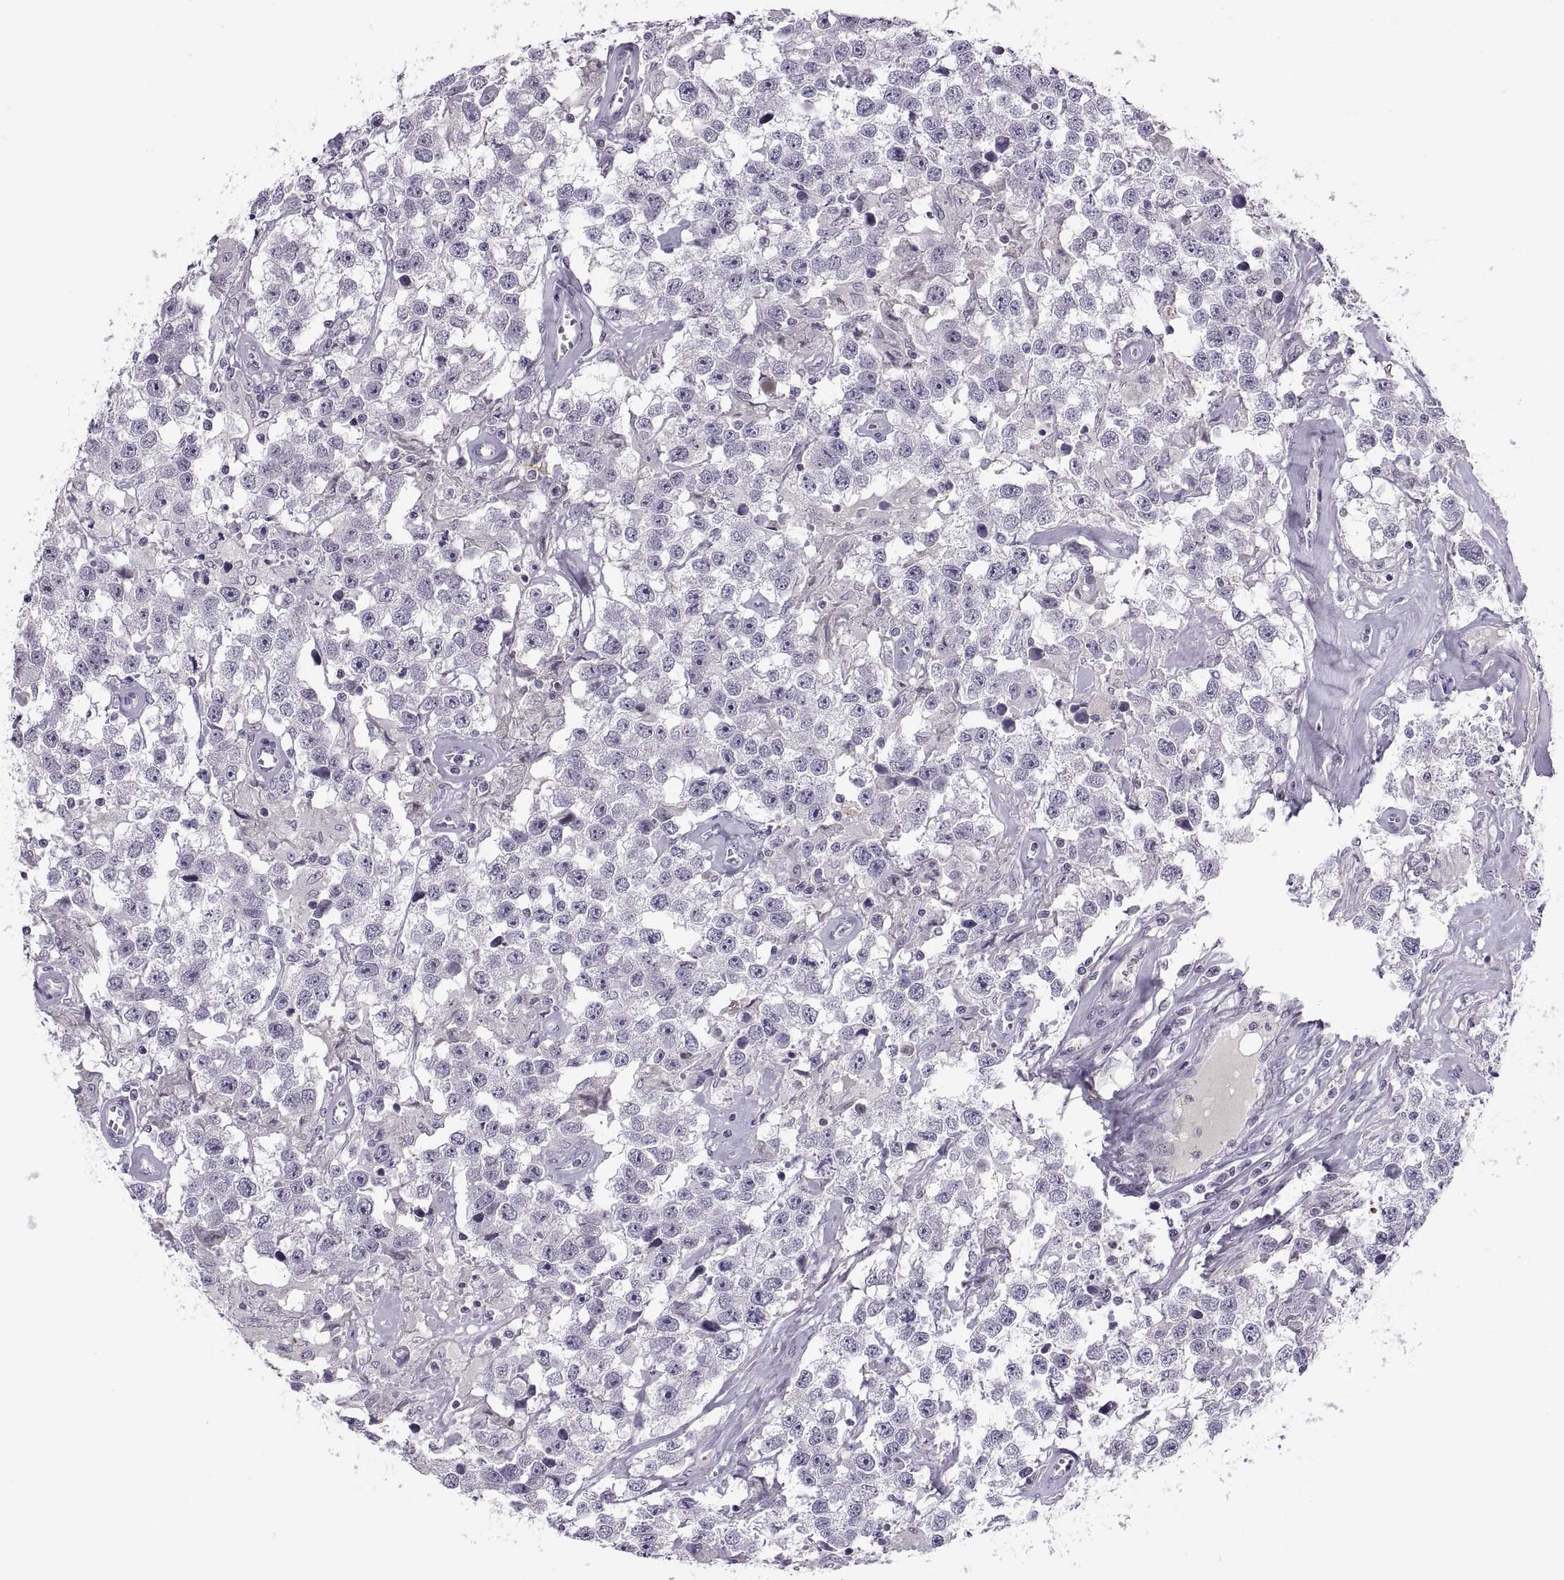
{"staining": {"intensity": "negative", "quantity": "none", "location": "none"}, "tissue": "testis cancer", "cell_type": "Tumor cells", "image_type": "cancer", "snomed": [{"axis": "morphology", "description": "Seminoma, NOS"}, {"axis": "topography", "description": "Testis"}], "caption": "Immunohistochemical staining of testis cancer (seminoma) displays no significant staining in tumor cells.", "gene": "CHCT1", "patient": {"sex": "male", "age": 43}}